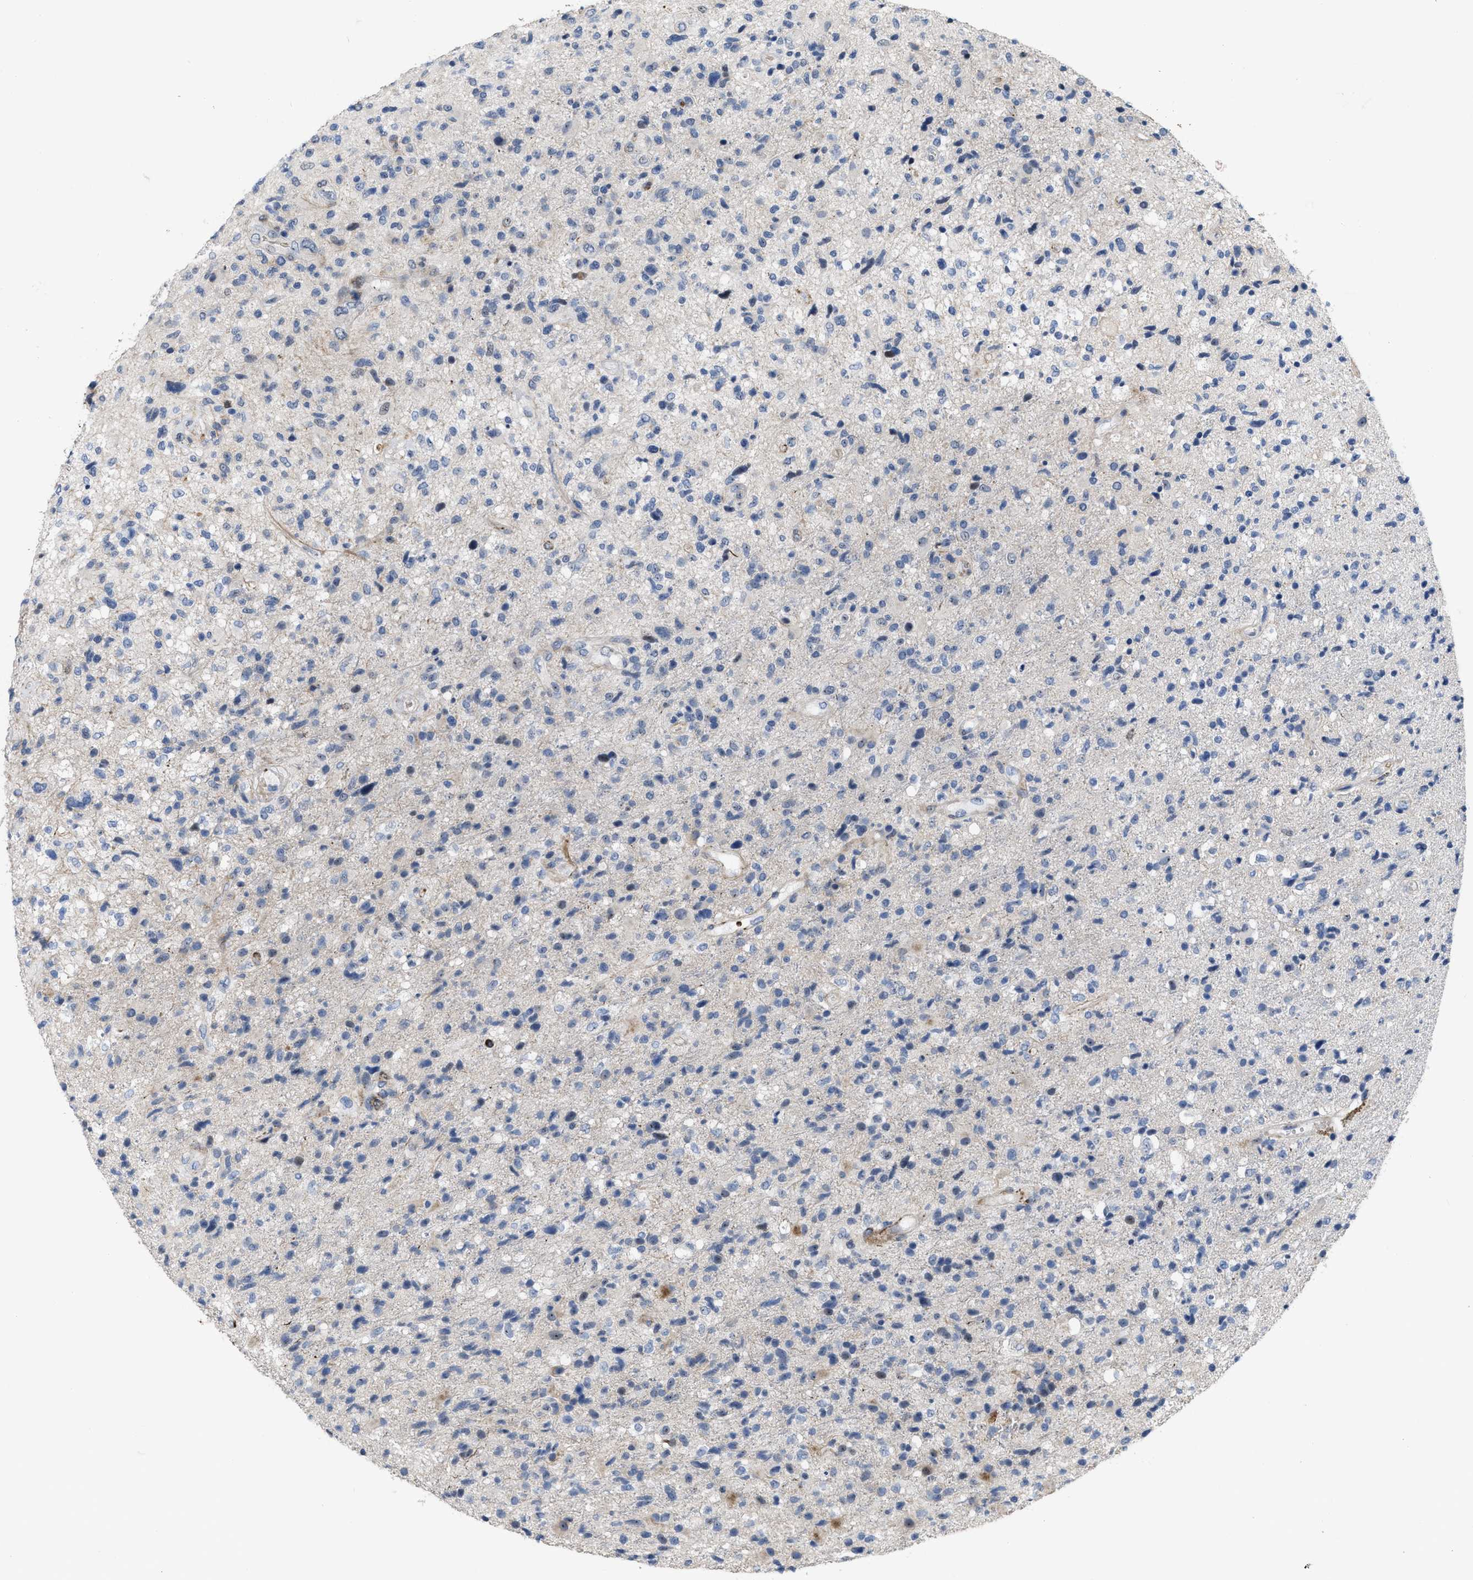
{"staining": {"intensity": "negative", "quantity": "none", "location": "none"}, "tissue": "glioma", "cell_type": "Tumor cells", "image_type": "cancer", "snomed": [{"axis": "morphology", "description": "Glioma, malignant, High grade"}, {"axis": "topography", "description": "Brain"}], "caption": "An immunohistochemistry (IHC) micrograph of glioma is shown. There is no staining in tumor cells of glioma. (Stains: DAB immunohistochemistry with hematoxylin counter stain, Microscopy: brightfield microscopy at high magnification).", "gene": "POLR1F", "patient": {"sex": "male", "age": 72}}